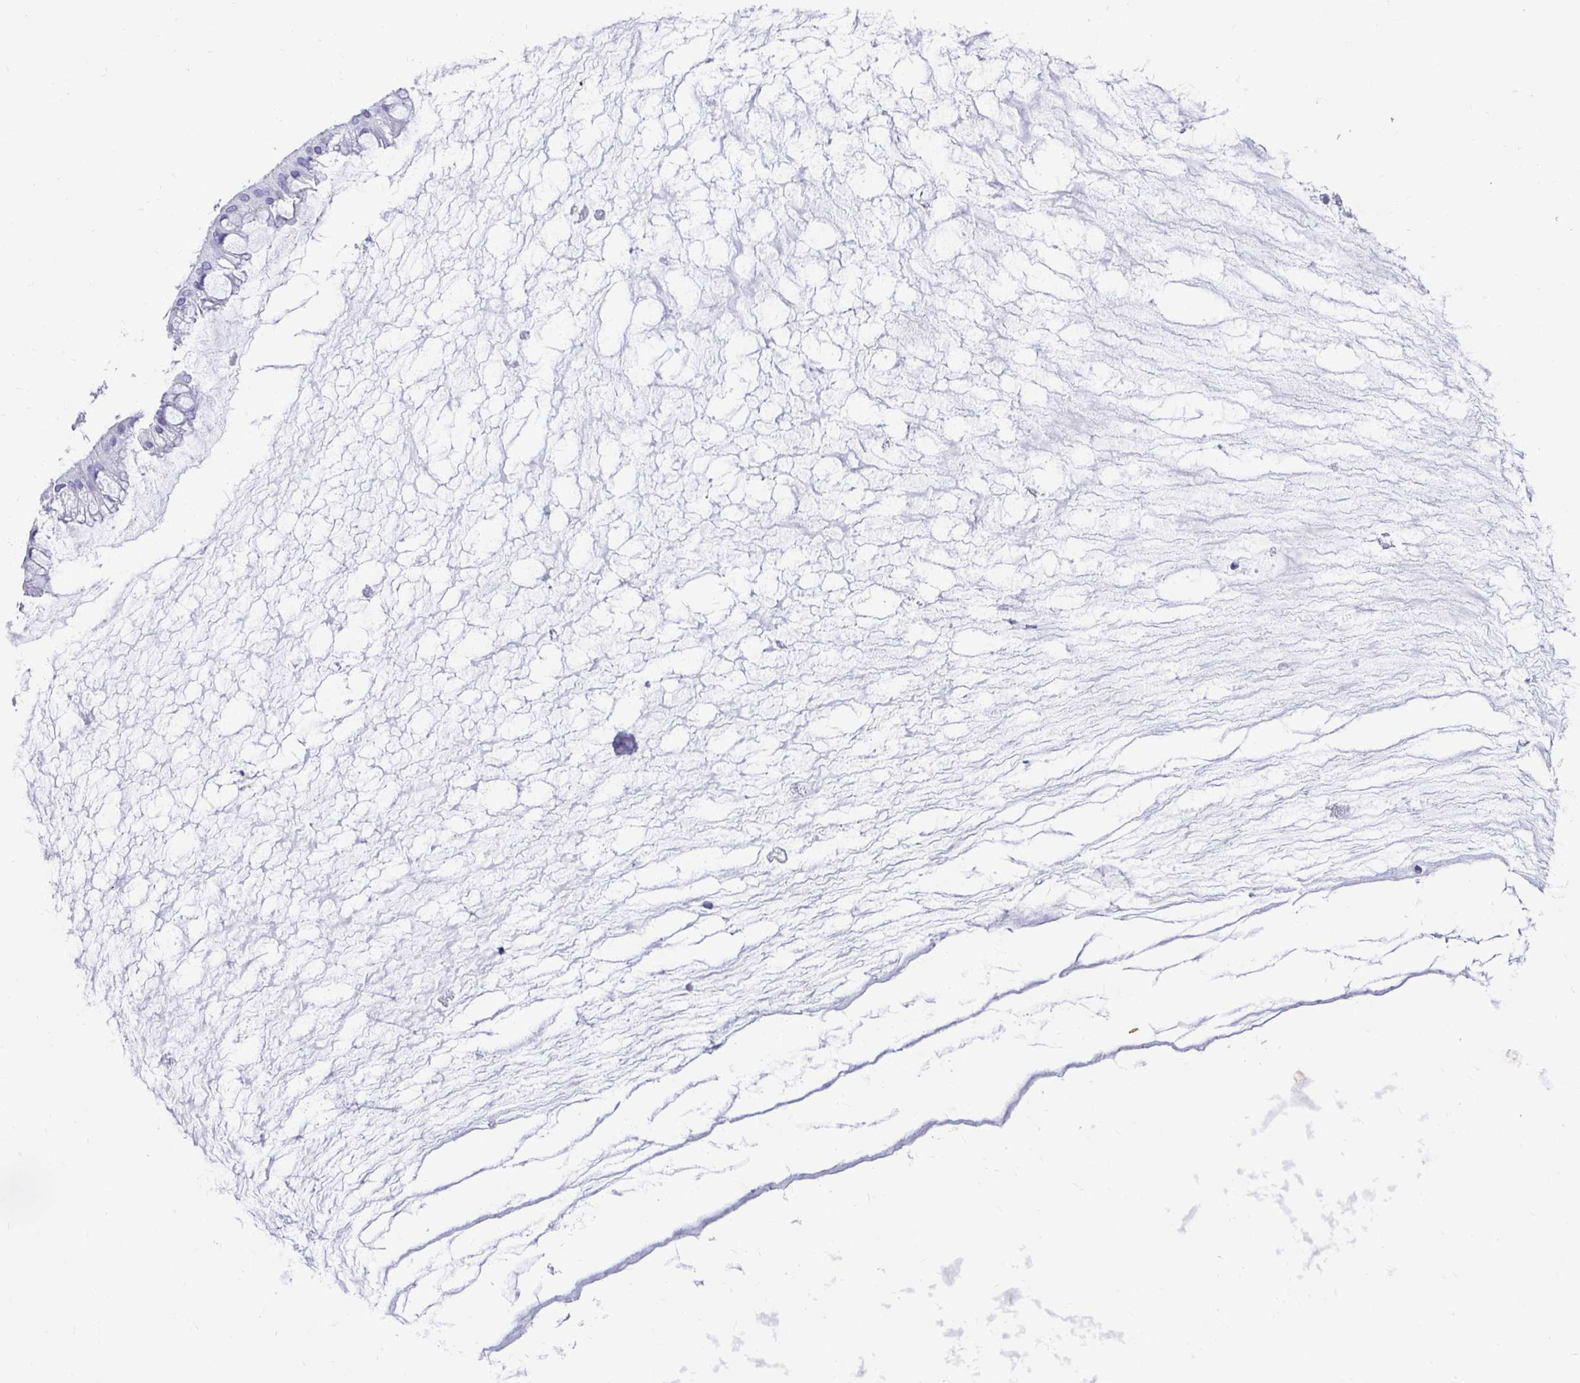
{"staining": {"intensity": "negative", "quantity": "none", "location": "none"}, "tissue": "ovarian cancer", "cell_type": "Tumor cells", "image_type": "cancer", "snomed": [{"axis": "morphology", "description": "Cystadenocarcinoma, mucinous, NOS"}, {"axis": "topography", "description": "Ovary"}], "caption": "The photomicrograph reveals no significant expression in tumor cells of ovarian cancer. The staining is performed using DAB (3,3'-diaminobenzidine) brown chromogen with nuclei counter-stained in using hematoxylin.", "gene": "CST6", "patient": {"sex": "female", "age": 73}}